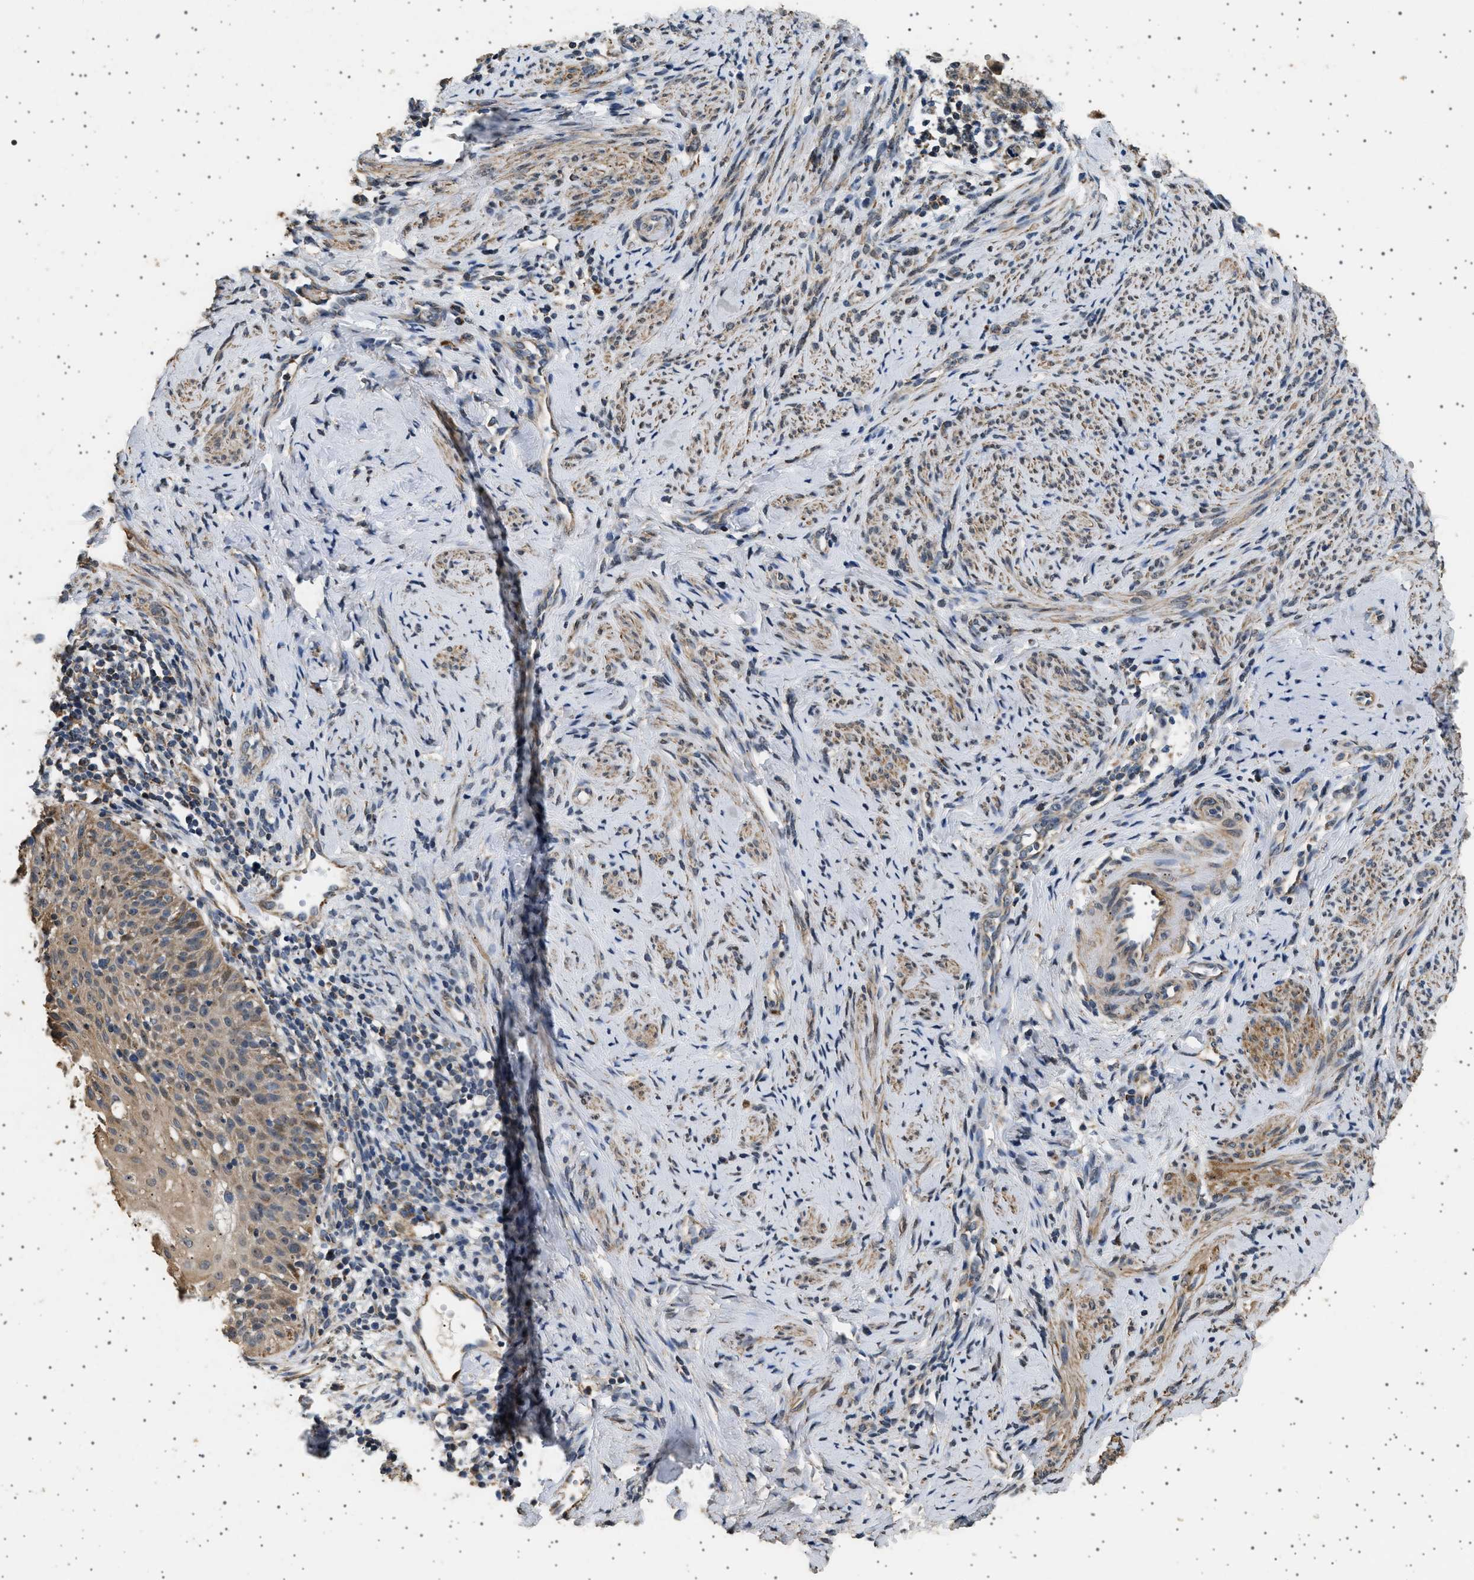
{"staining": {"intensity": "weak", "quantity": ">75%", "location": "cytoplasmic/membranous,nuclear"}, "tissue": "cervical cancer", "cell_type": "Tumor cells", "image_type": "cancer", "snomed": [{"axis": "morphology", "description": "Squamous cell carcinoma, NOS"}, {"axis": "topography", "description": "Cervix"}], "caption": "Weak cytoplasmic/membranous and nuclear positivity is present in approximately >75% of tumor cells in cervical cancer (squamous cell carcinoma).", "gene": "KCNA4", "patient": {"sex": "female", "age": 70}}